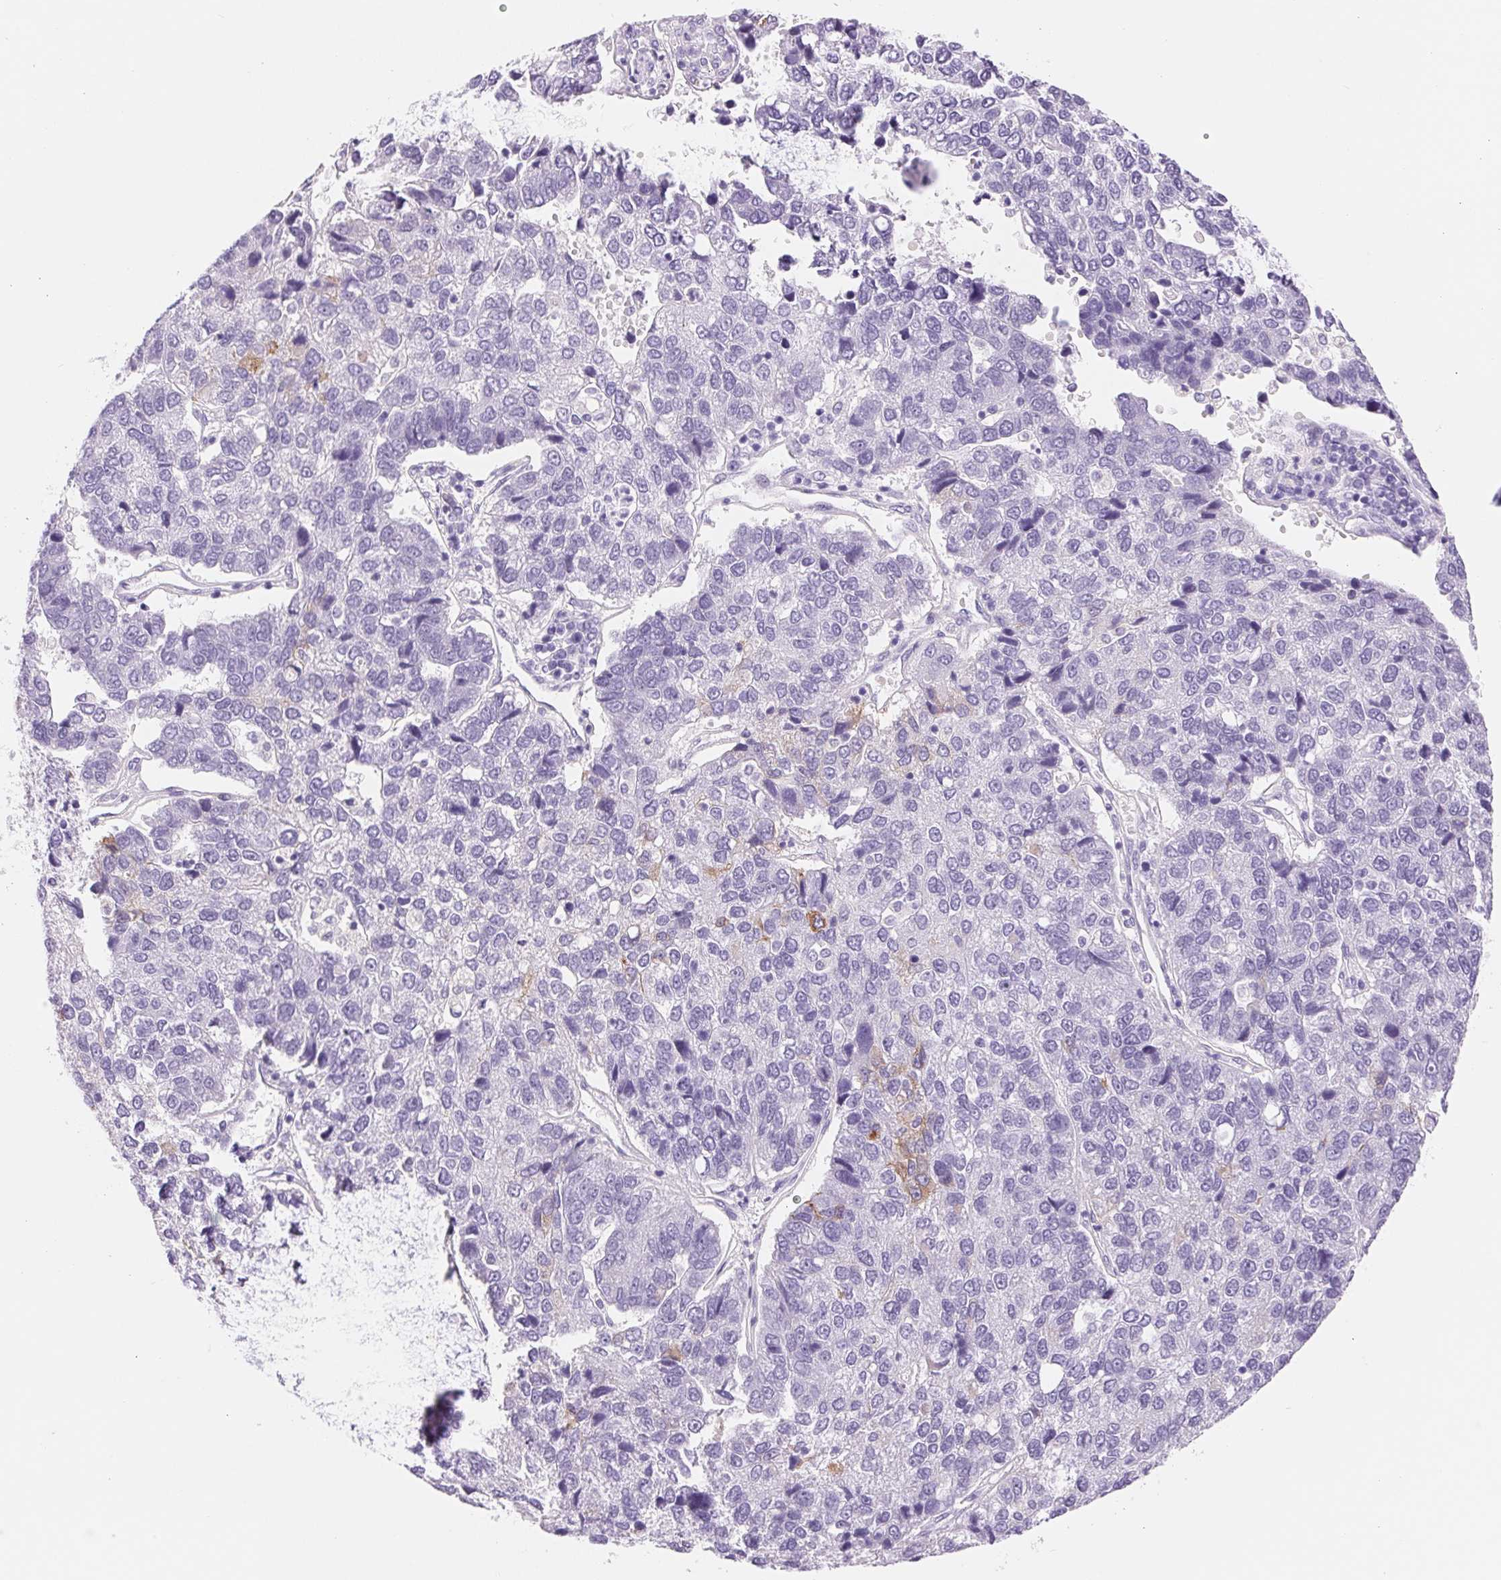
{"staining": {"intensity": "moderate", "quantity": "<25%", "location": "cytoplasmic/membranous"}, "tissue": "pancreatic cancer", "cell_type": "Tumor cells", "image_type": "cancer", "snomed": [{"axis": "morphology", "description": "Adenocarcinoma, NOS"}, {"axis": "topography", "description": "Pancreas"}], "caption": "The histopathology image exhibits immunohistochemical staining of pancreatic adenocarcinoma. There is moderate cytoplasmic/membranous staining is identified in approximately <25% of tumor cells.", "gene": "ASGR2", "patient": {"sex": "female", "age": 61}}